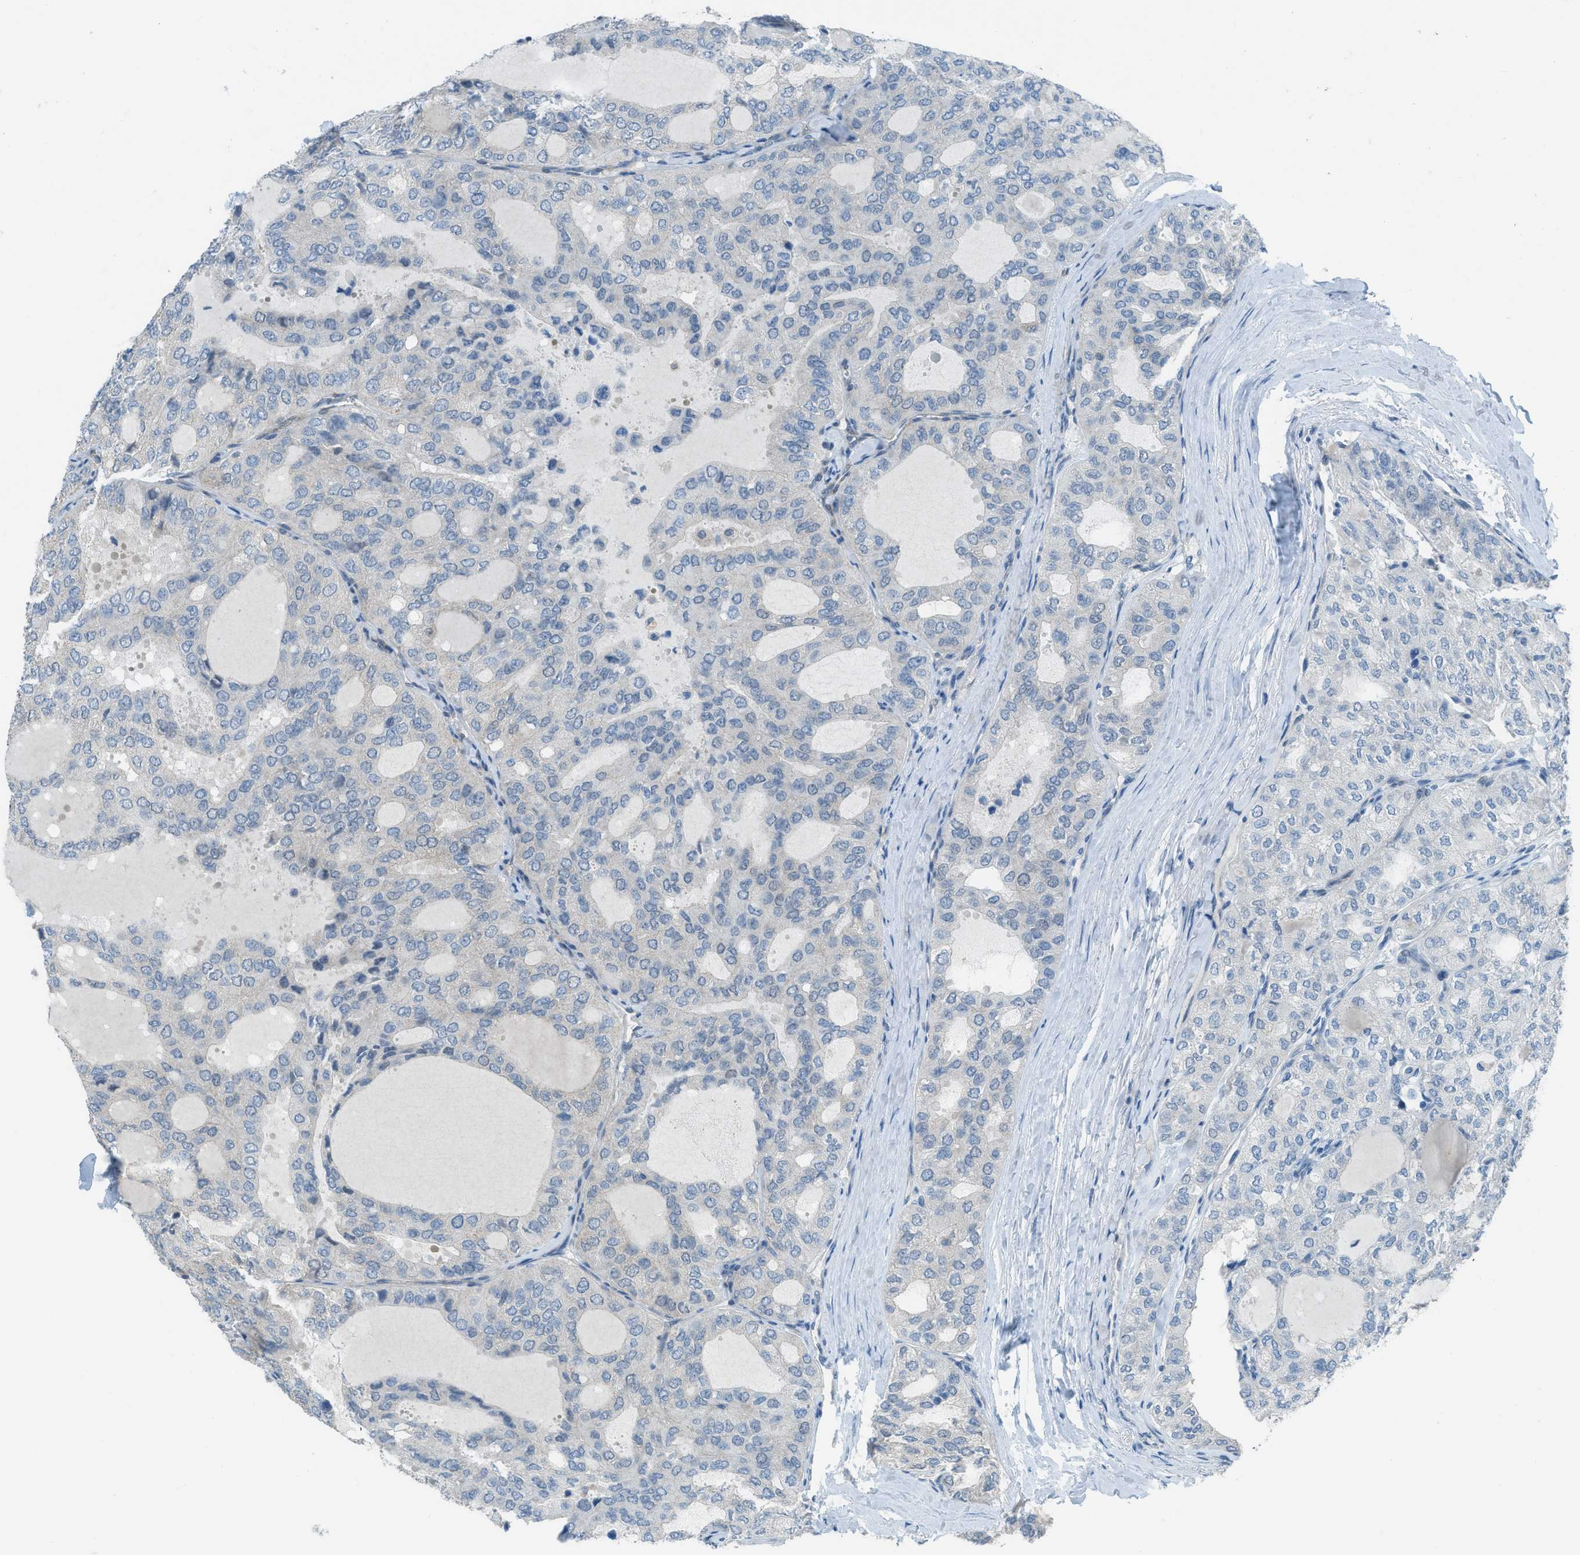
{"staining": {"intensity": "negative", "quantity": "none", "location": "none"}, "tissue": "thyroid cancer", "cell_type": "Tumor cells", "image_type": "cancer", "snomed": [{"axis": "morphology", "description": "Follicular adenoma carcinoma, NOS"}, {"axis": "topography", "description": "Thyroid gland"}], "caption": "This is an immunohistochemistry histopathology image of human thyroid follicular adenoma carcinoma. There is no expression in tumor cells.", "gene": "PRKN", "patient": {"sex": "male", "age": 75}}